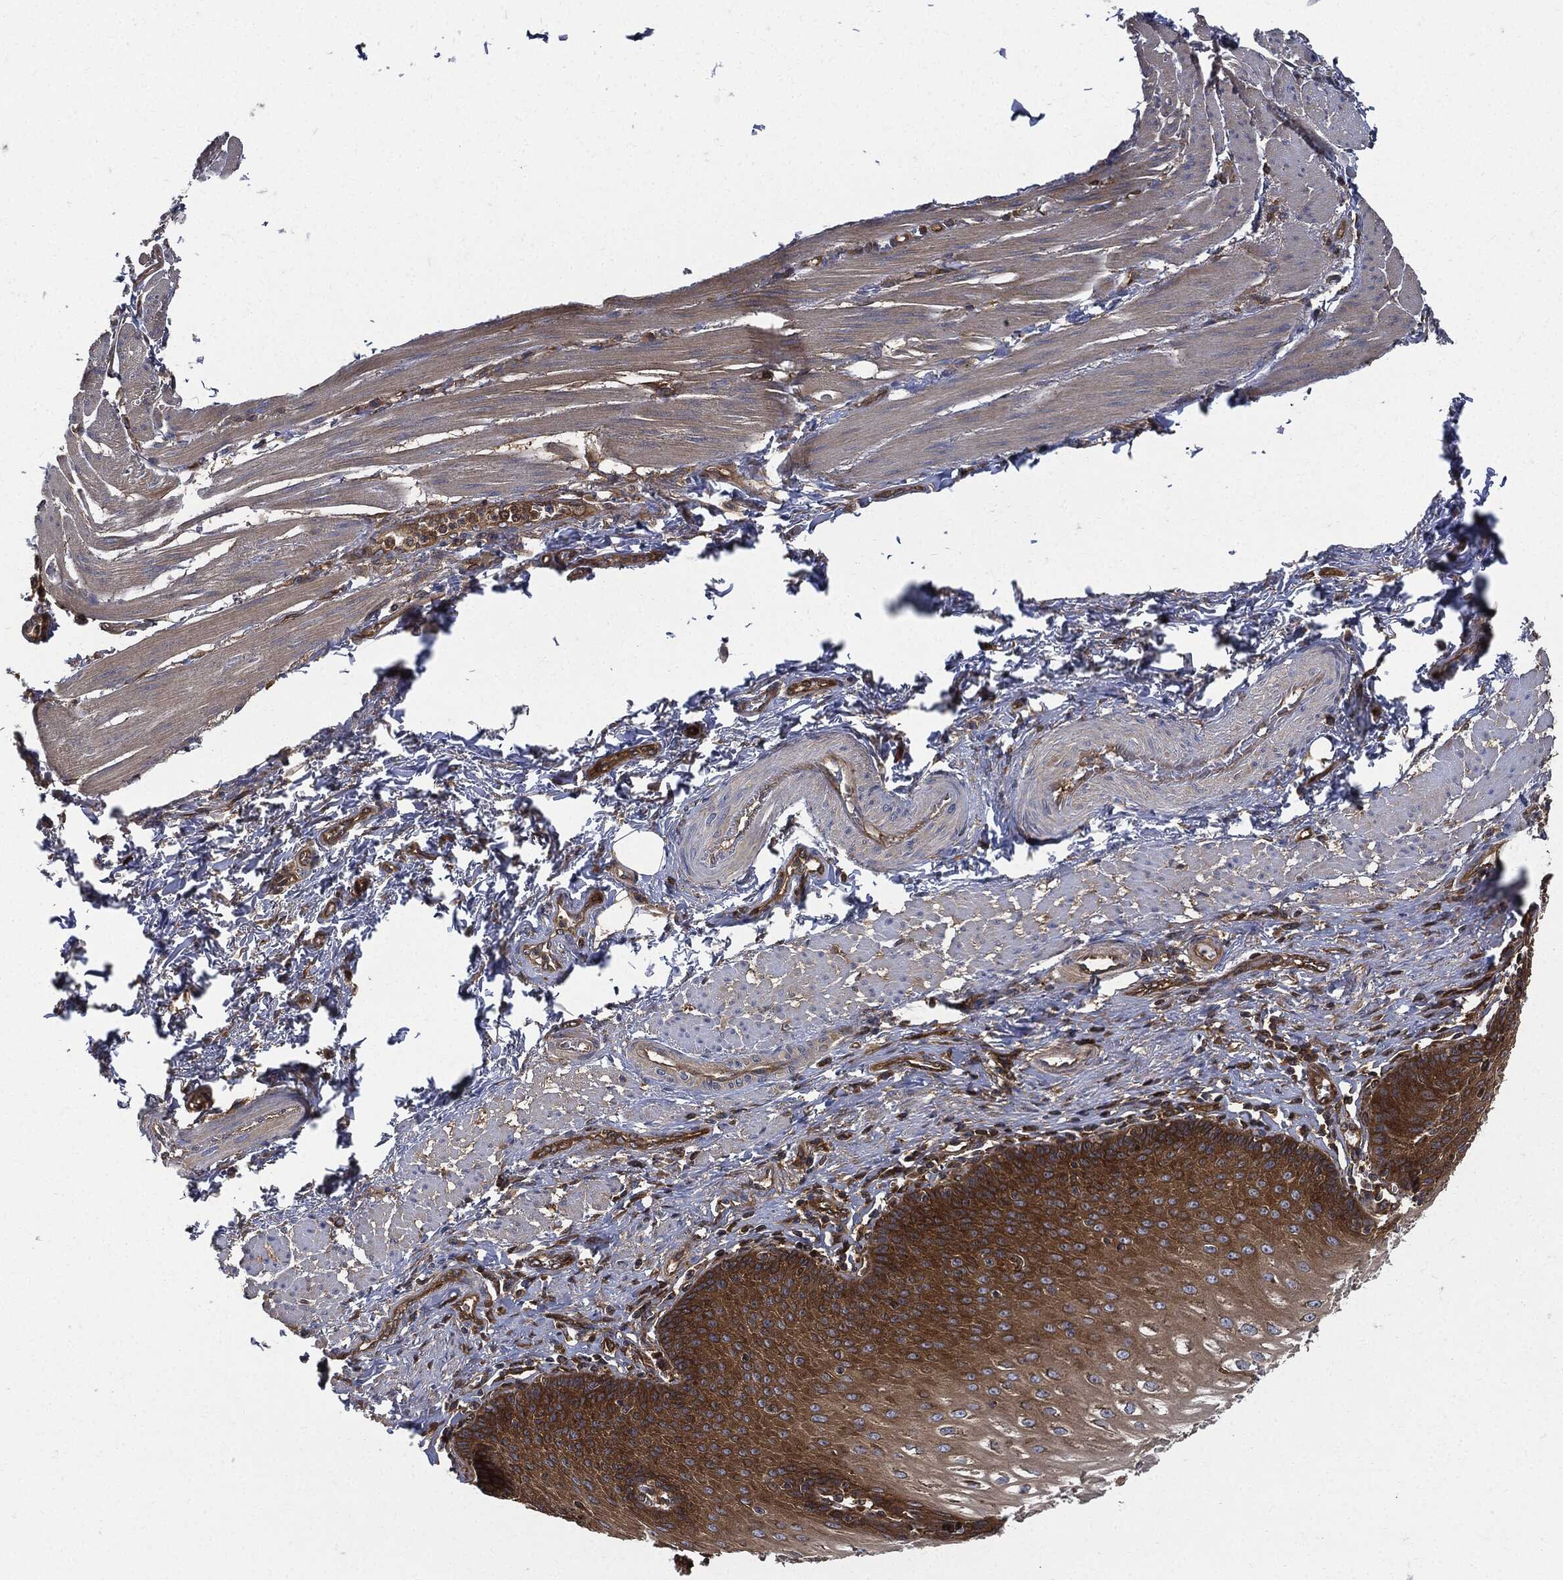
{"staining": {"intensity": "moderate", "quantity": ">75%", "location": "cytoplasmic/membranous"}, "tissue": "esophagus", "cell_type": "Squamous epithelial cells", "image_type": "normal", "snomed": [{"axis": "morphology", "description": "Normal tissue, NOS"}, {"axis": "topography", "description": "Esophagus"}], "caption": "Esophagus stained with a brown dye demonstrates moderate cytoplasmic/membranous positive staining in about >75% of squamous epithelial cells.", "gene": "XPNPEP1", "patient": {"sex": "male", "age": 58}}